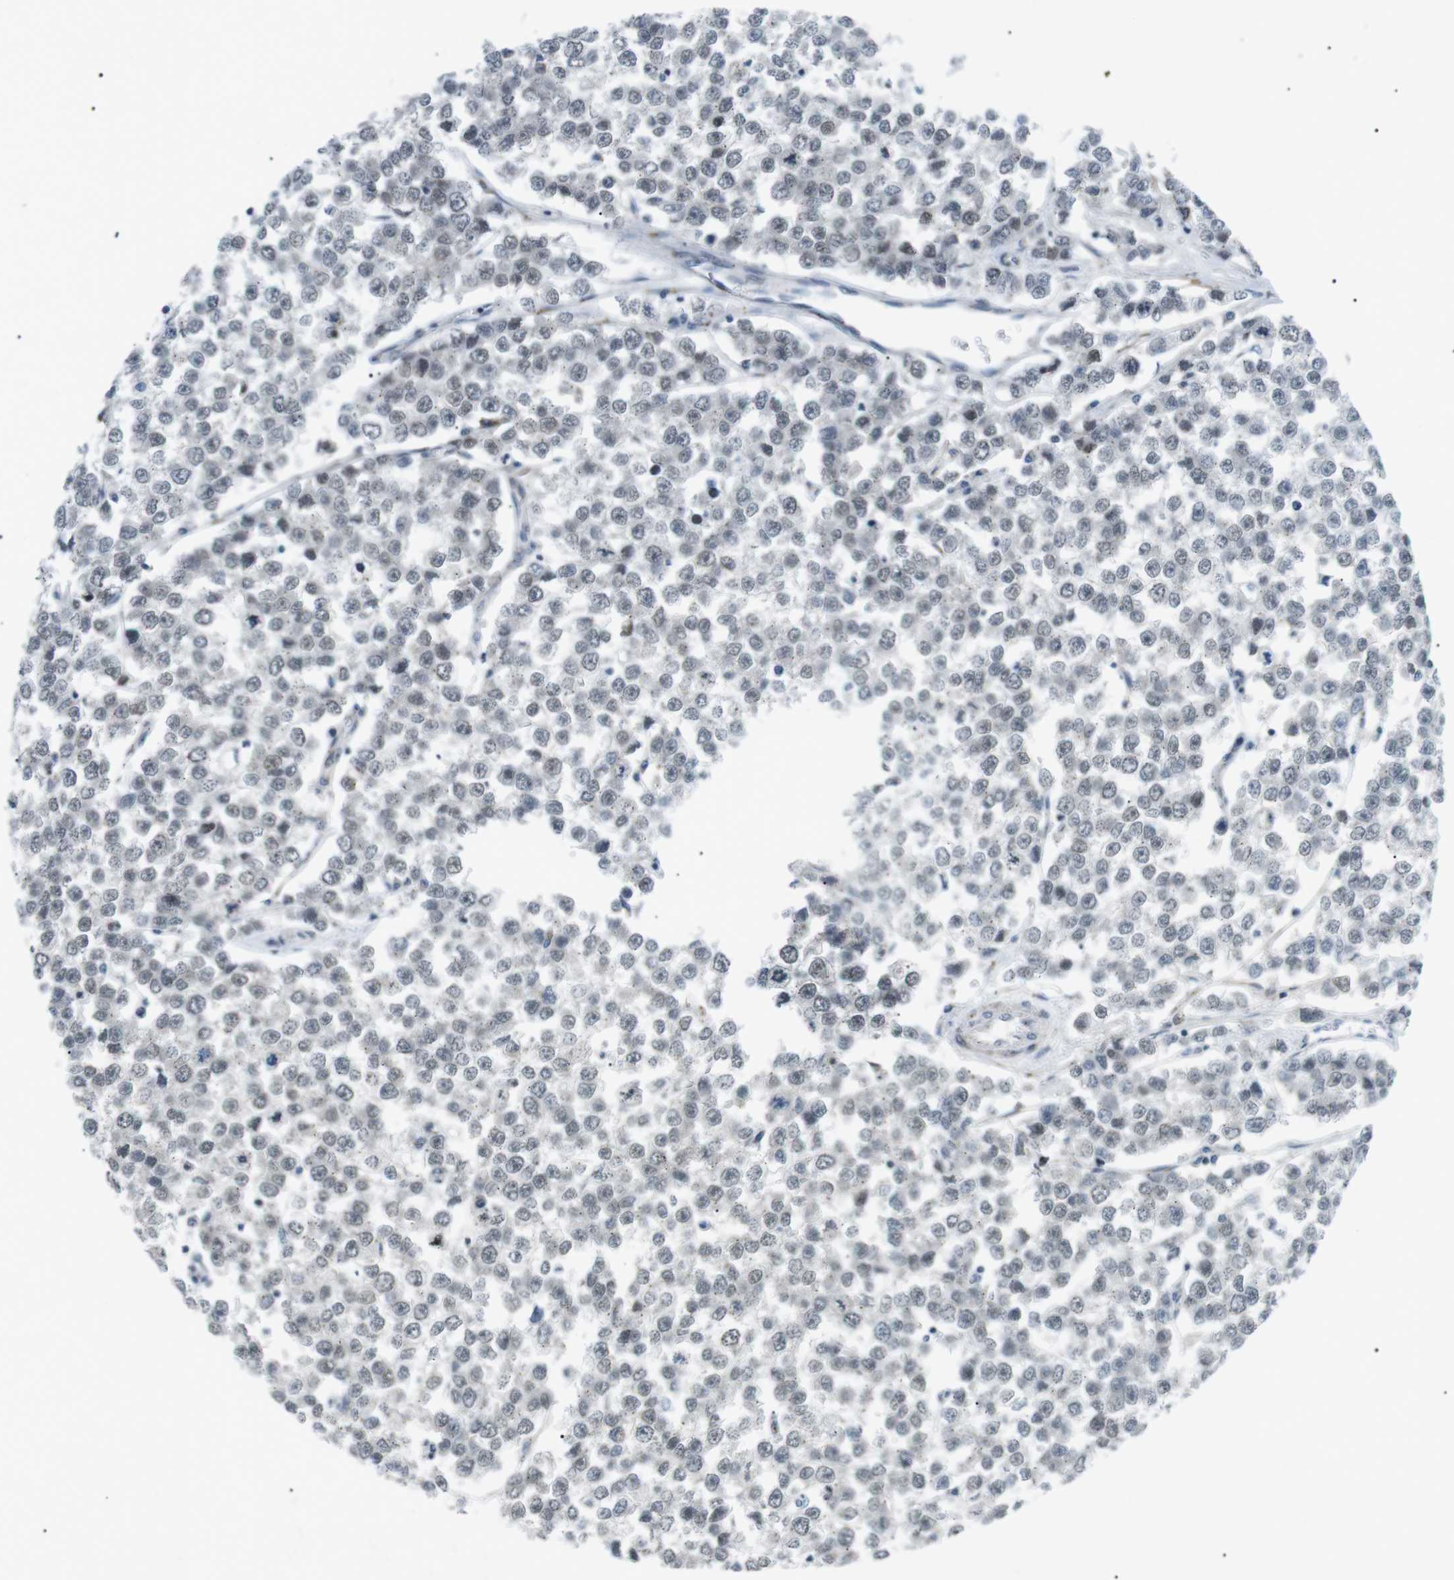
{"staining": {"intensity": "negative", "quantity": "none", "location": "none"}, "tissue": "testis cancer", "cell_type": "Tumor cells", "image_type": "cancer", "snomed": [{"axis": "morphology", "description": "Seminoma, NOS"}, {"axis": "morphology", "description": "Carcinoma, Embryonal, NOS"}, {"axis": "topography", "description": "Testis"}], "caption": "Embryonal carcinoma (testis) stained for a protein using immunohistochemistry (IHC) shows no positivity tumor cells.", "gene": "ARID5B", "patient": {"sex": "male", "age": 52}}